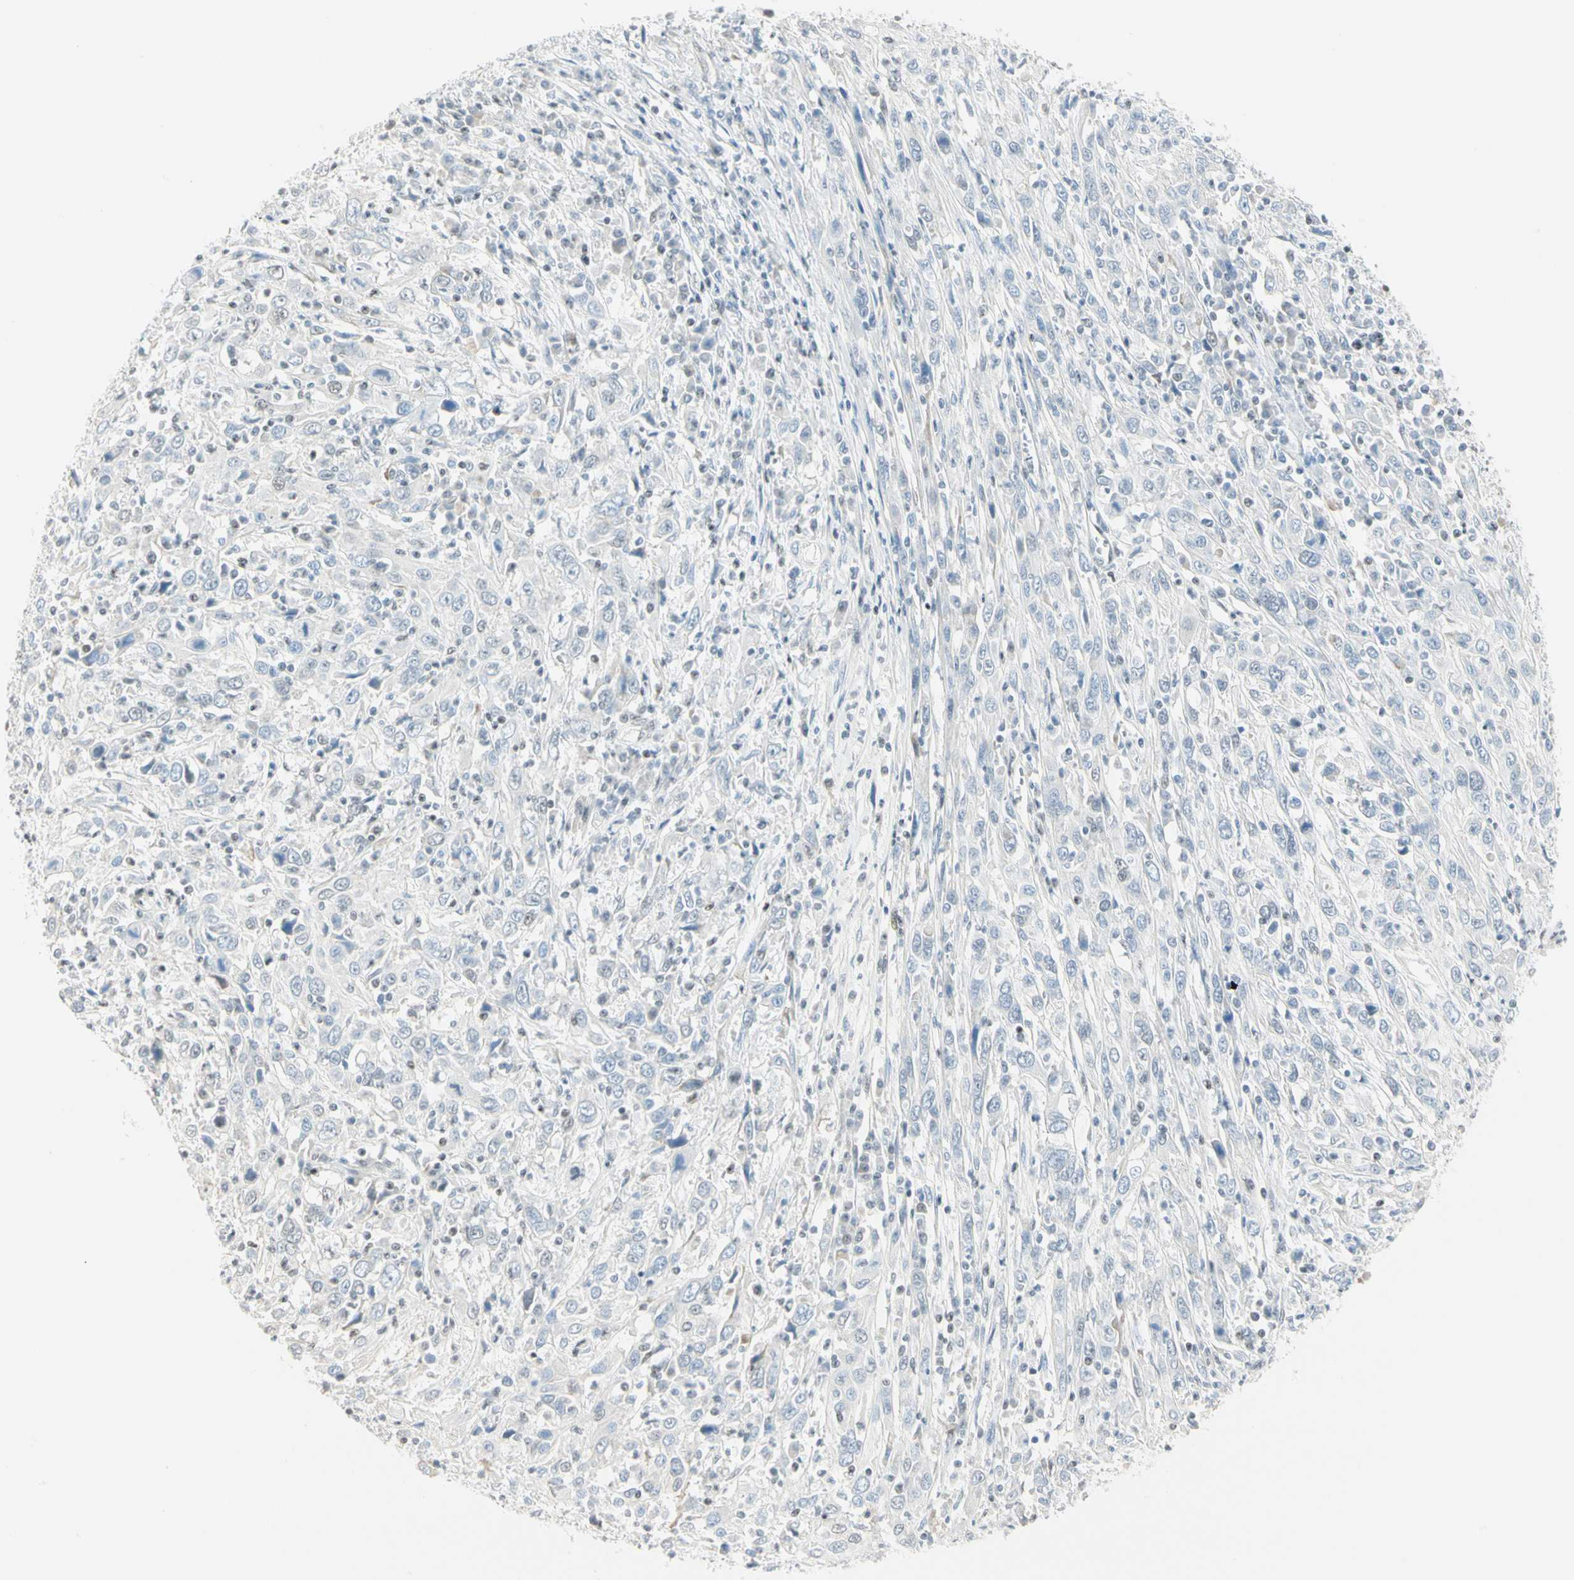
{"staining": {"intensity": "negative", "quantity": "none", "location": "none"}, "tissue": "cervical cancer", "cell_type": "Tumor cells", "image_type": "cancer", "snomed": [{"axis": "morphology", "description": "Squamous cell carcinoma, NOS"}, {"axis": "morphology", "description": "Adenocarcinoma, NOS"}, {"axis": "topography", "description": "Cervix"}], "caption": "IHC micrograph of human cervical squamous cell carcinoma stained for a protein (brown), which reveals no expression in tumor cells.", "gene": "PKNOX1", "patient": {"sex": "female", "age": 52}}